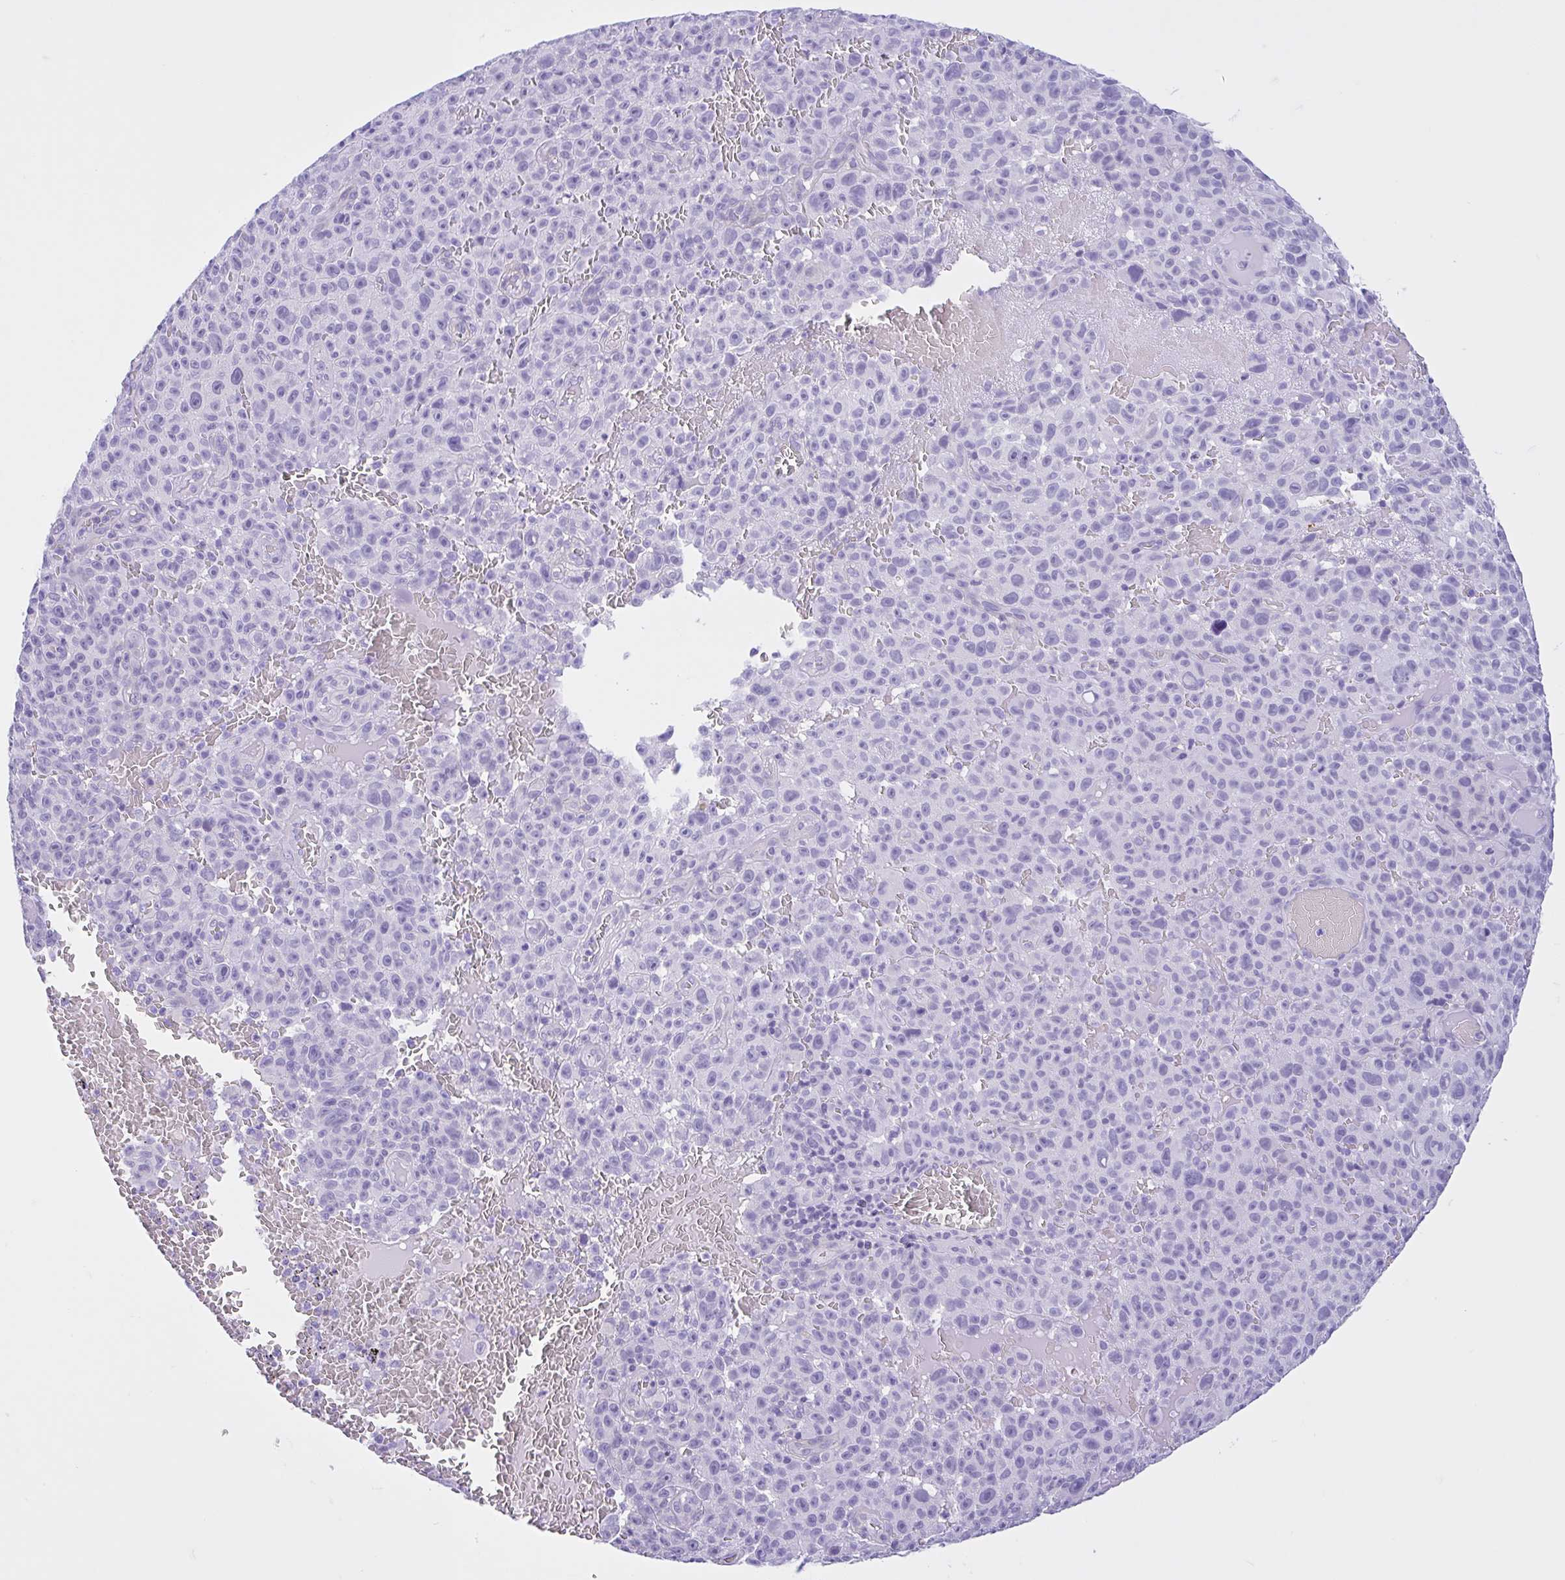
{"staining": {"intensity": "negative", "quantity": "none", "location": "none"}, "tissue": "melanoma", "cell_type": "Tumor cells", "image_type": "cancer", "snomed": [{"axis": "morphology", "description": "Malignant melanoma, NOS"}, {"axis": "topography", "description": "Skin"}], "caption": "Immunohistochemistry (IHC) histopathology image of human malignant melanoma stained for a protein (brown), which shows no positivity in tumor cells. The staining is performed using DAB brown chromogen with nuclei counter-stained in using hematoxylin.", "gene": "IAPP", "patient": {"sex": "female", "age": 82}}